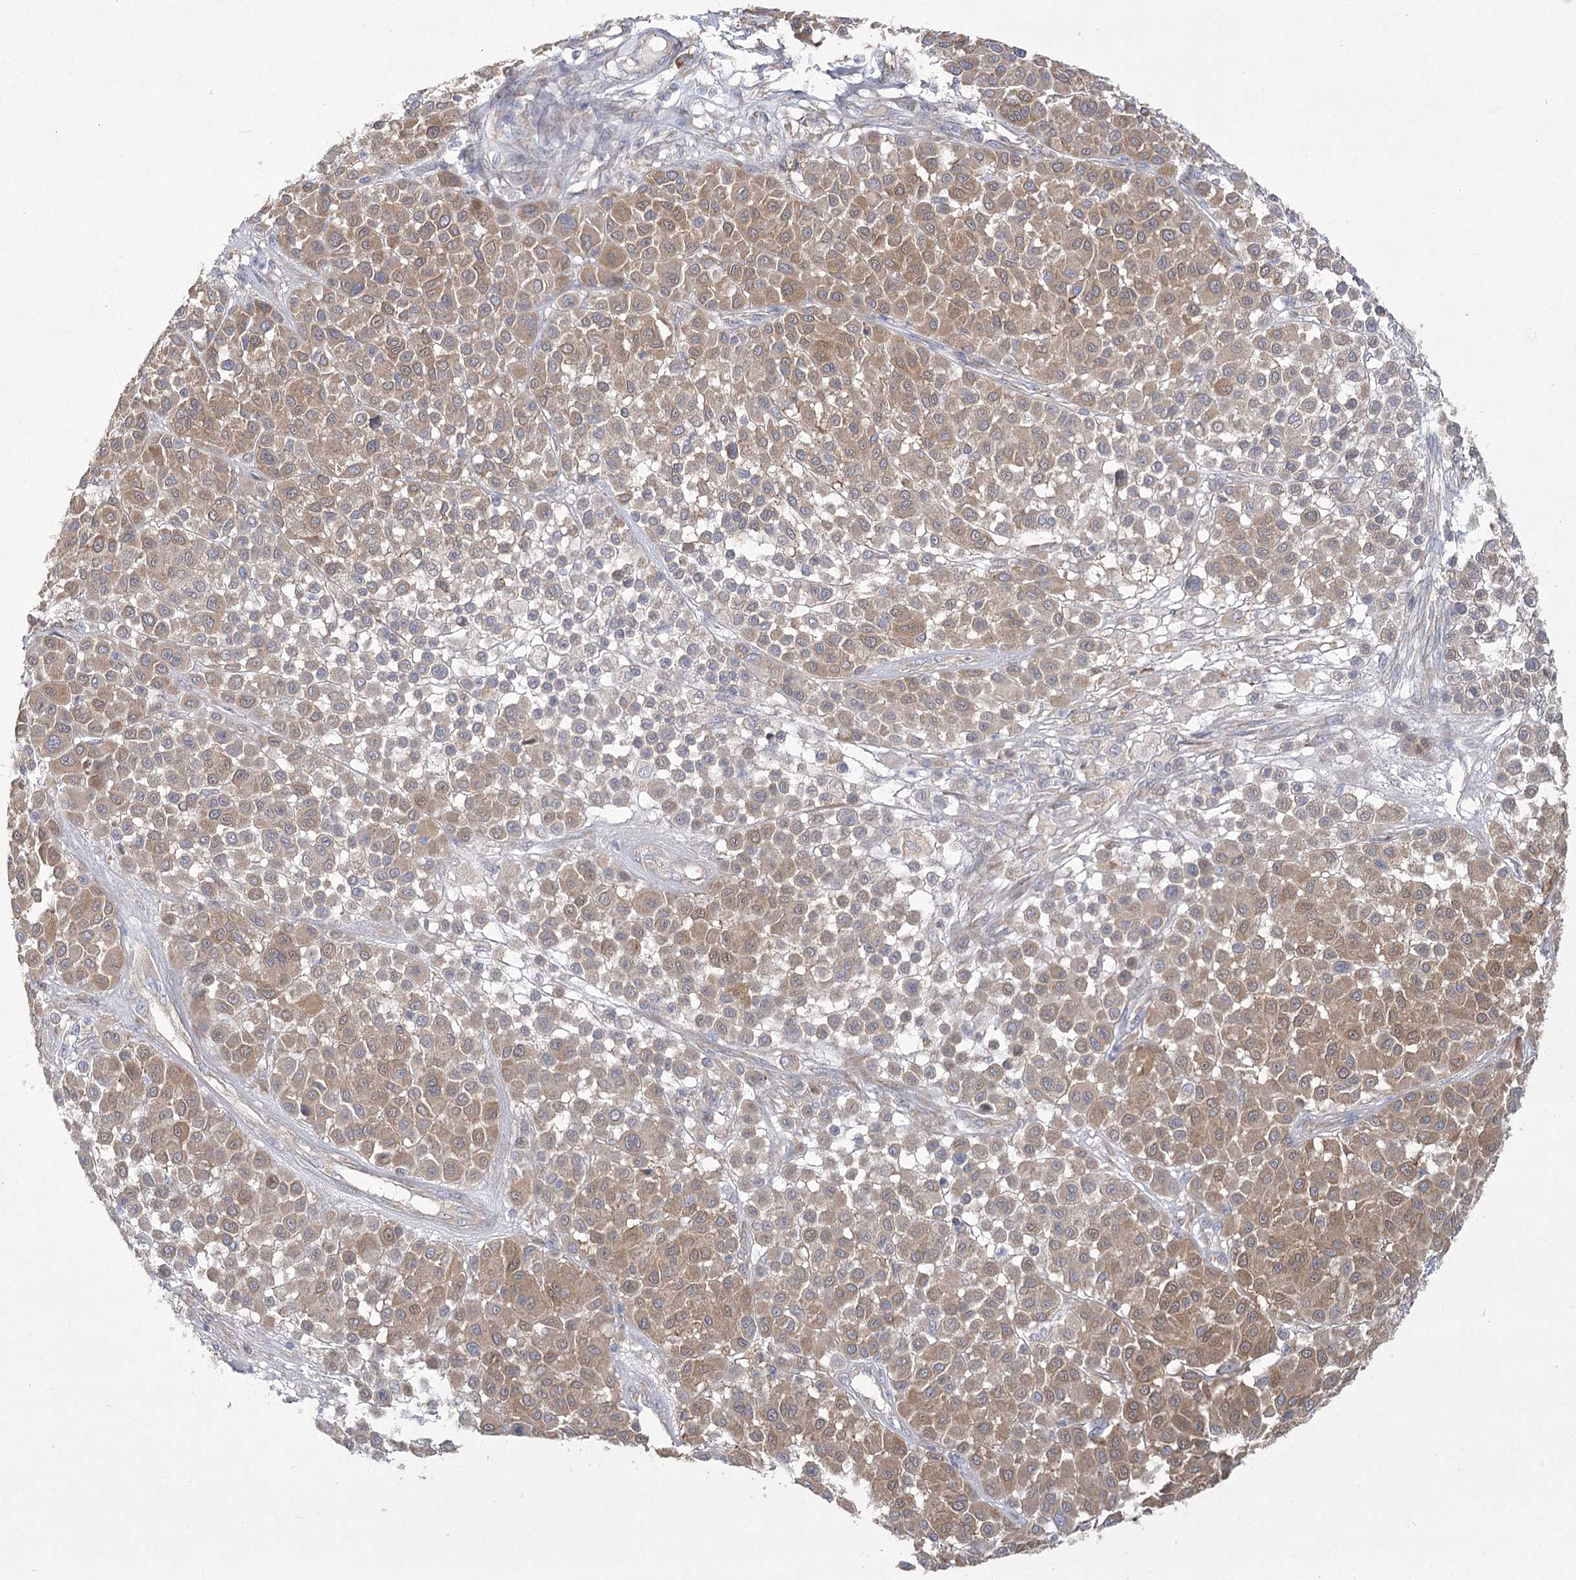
{"staining": {"intensity": "moderate", "quantity": ">75%", "location": "cytoplasmic/membranous"}, "tissue": "melanoma", "cell_type": "Tumor cells", "image_type": "cancer", "snomed": [{"axis": "morphology", "description": "Malignant melanoma, Metastatic site"}, {"axis": "topography", "description": "Soft tissue"}], "caption": "Tumor cells reveal moderate cytoplasmic/membranous positivity in approximately >75% of cells in melanoma.", "gene": "CAMTA1", "patient": {"sex": "male", "age": 41}}